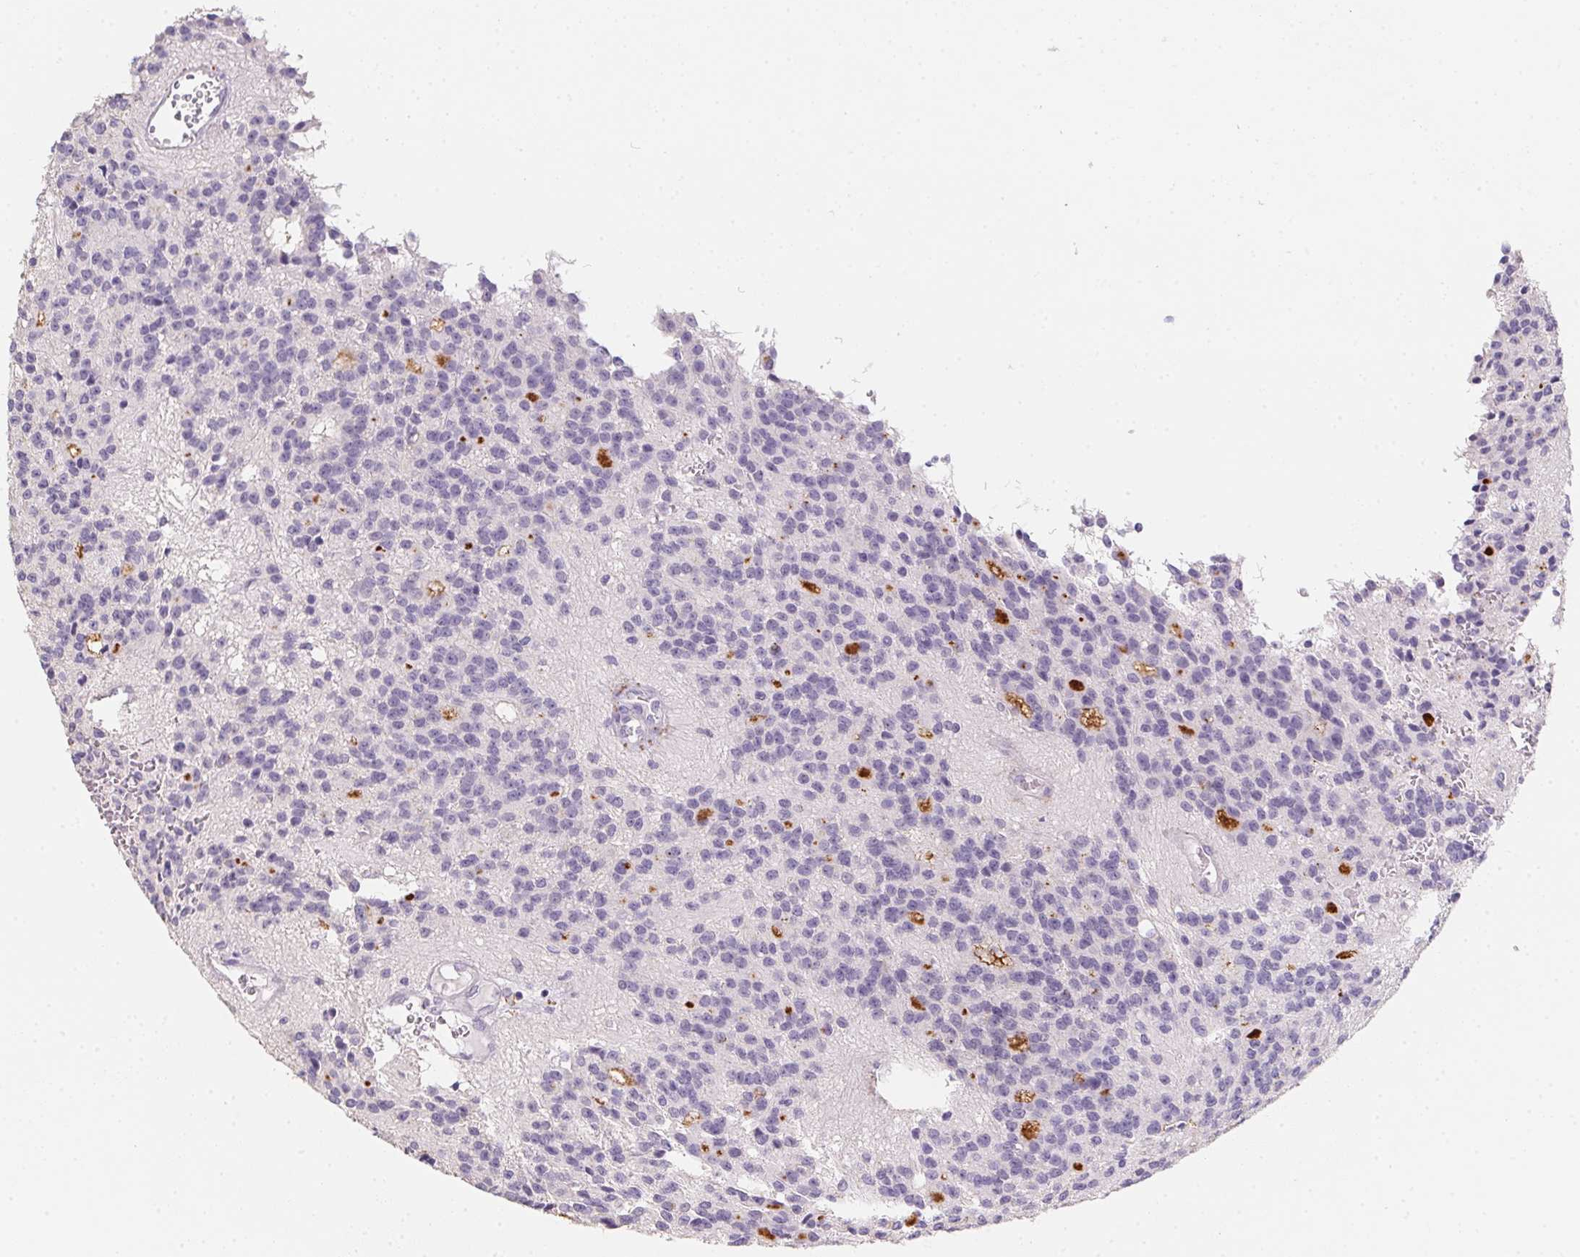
{"staining": {"intensity": "negative", "quantity": "none", "location": "none"}, "tissue": "glioma", "cell_type": "Tumor cells", "image_type": "cancer", "snomed": [{"axis": "morphology", "description": "Glioma, malignant, Low grade"}, {"axis": "topography", "description": "Brain"}], "caption": "Tumor cells show no significant protein staining in malignant glioma (low-grade).", "gene": "MYL4", "patient": {"sex": "male", "age": 31}}